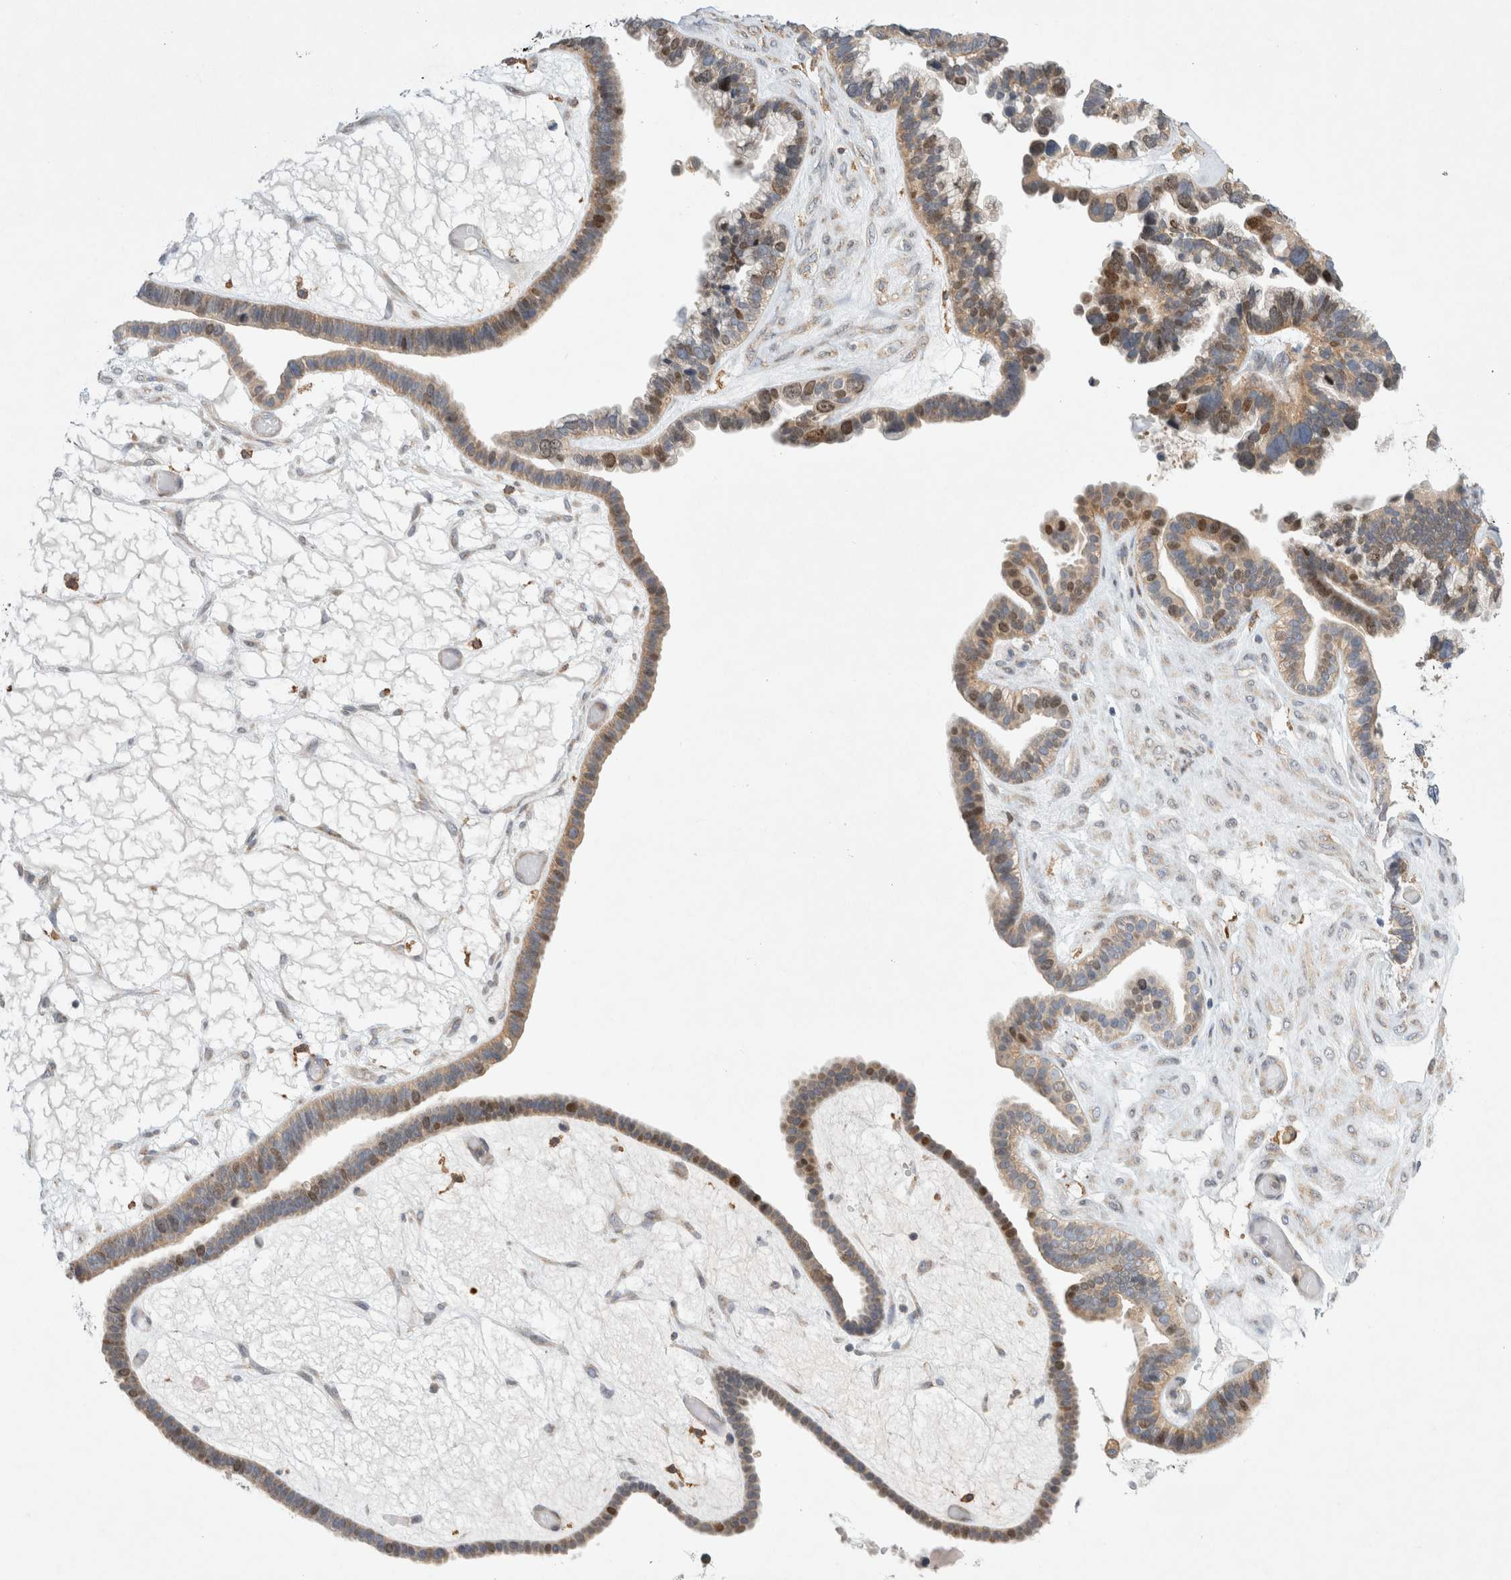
{"staining": {"intensity": "moderate", "quantity": ">75%", "location": "cytoplasmic/membranous,nuclear"}, "tissue": "ovarian cancer", "cell_type": "Tumor cells", "image_type": "cancer", "snomed": [{"axis": "morphology", "description": "Cystadenocarcinoma, serous, NOS"}, {"axis": "topography", "description": "Ovary"}], "caption": "High-power microscopy captured an IHC image of ovarian serous cystadenocarcinoma, revealing moderate cytoplasmic/membranous and nuclear expression in about >75% of tumor cells.", "gene": "CDCA7L", "patient": {"sex": "female", "age": 56}}